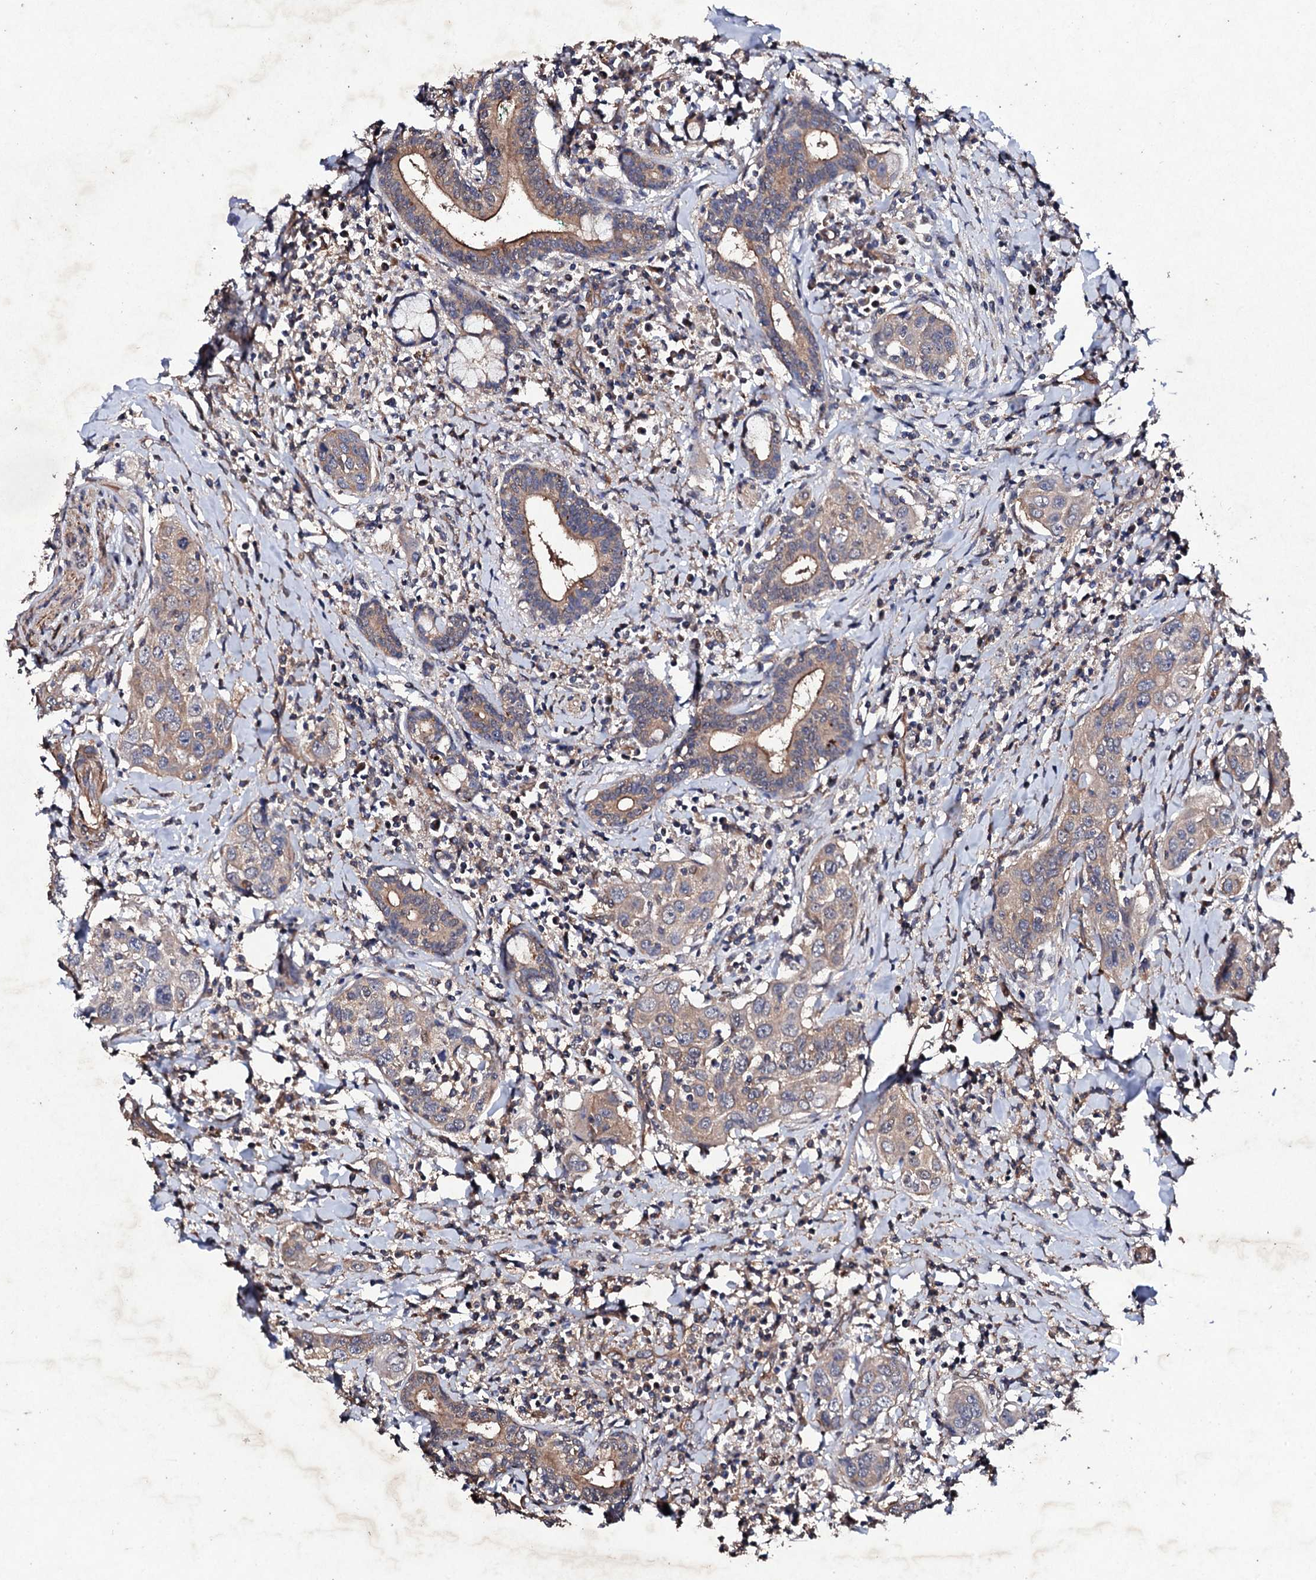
{"staining": {"intensity": "weak", "quantity": ">75%", "location": "cytoplasmic/membranous"}, "tissue": "head and neck cancer", "cell_type": "Tumor cells", "image_type": "cancer", "snomed": [{"axis": "morphology", "description": "Squamous cell carcinoma, NOS"}, {"axis": "topography", "description": "Oral tissue"}, {"axis": "topography", "description": "Head-Neck"}], "caption": "Immunohistochemistry of human head and neck cancer (squamous cell carcinoma) displays low levels of weak cytoplasmic/membranous positivity in about >75% of tumor cells.", "gene": "MOCOS", "patient": {"sex": "female", "age": 50}}